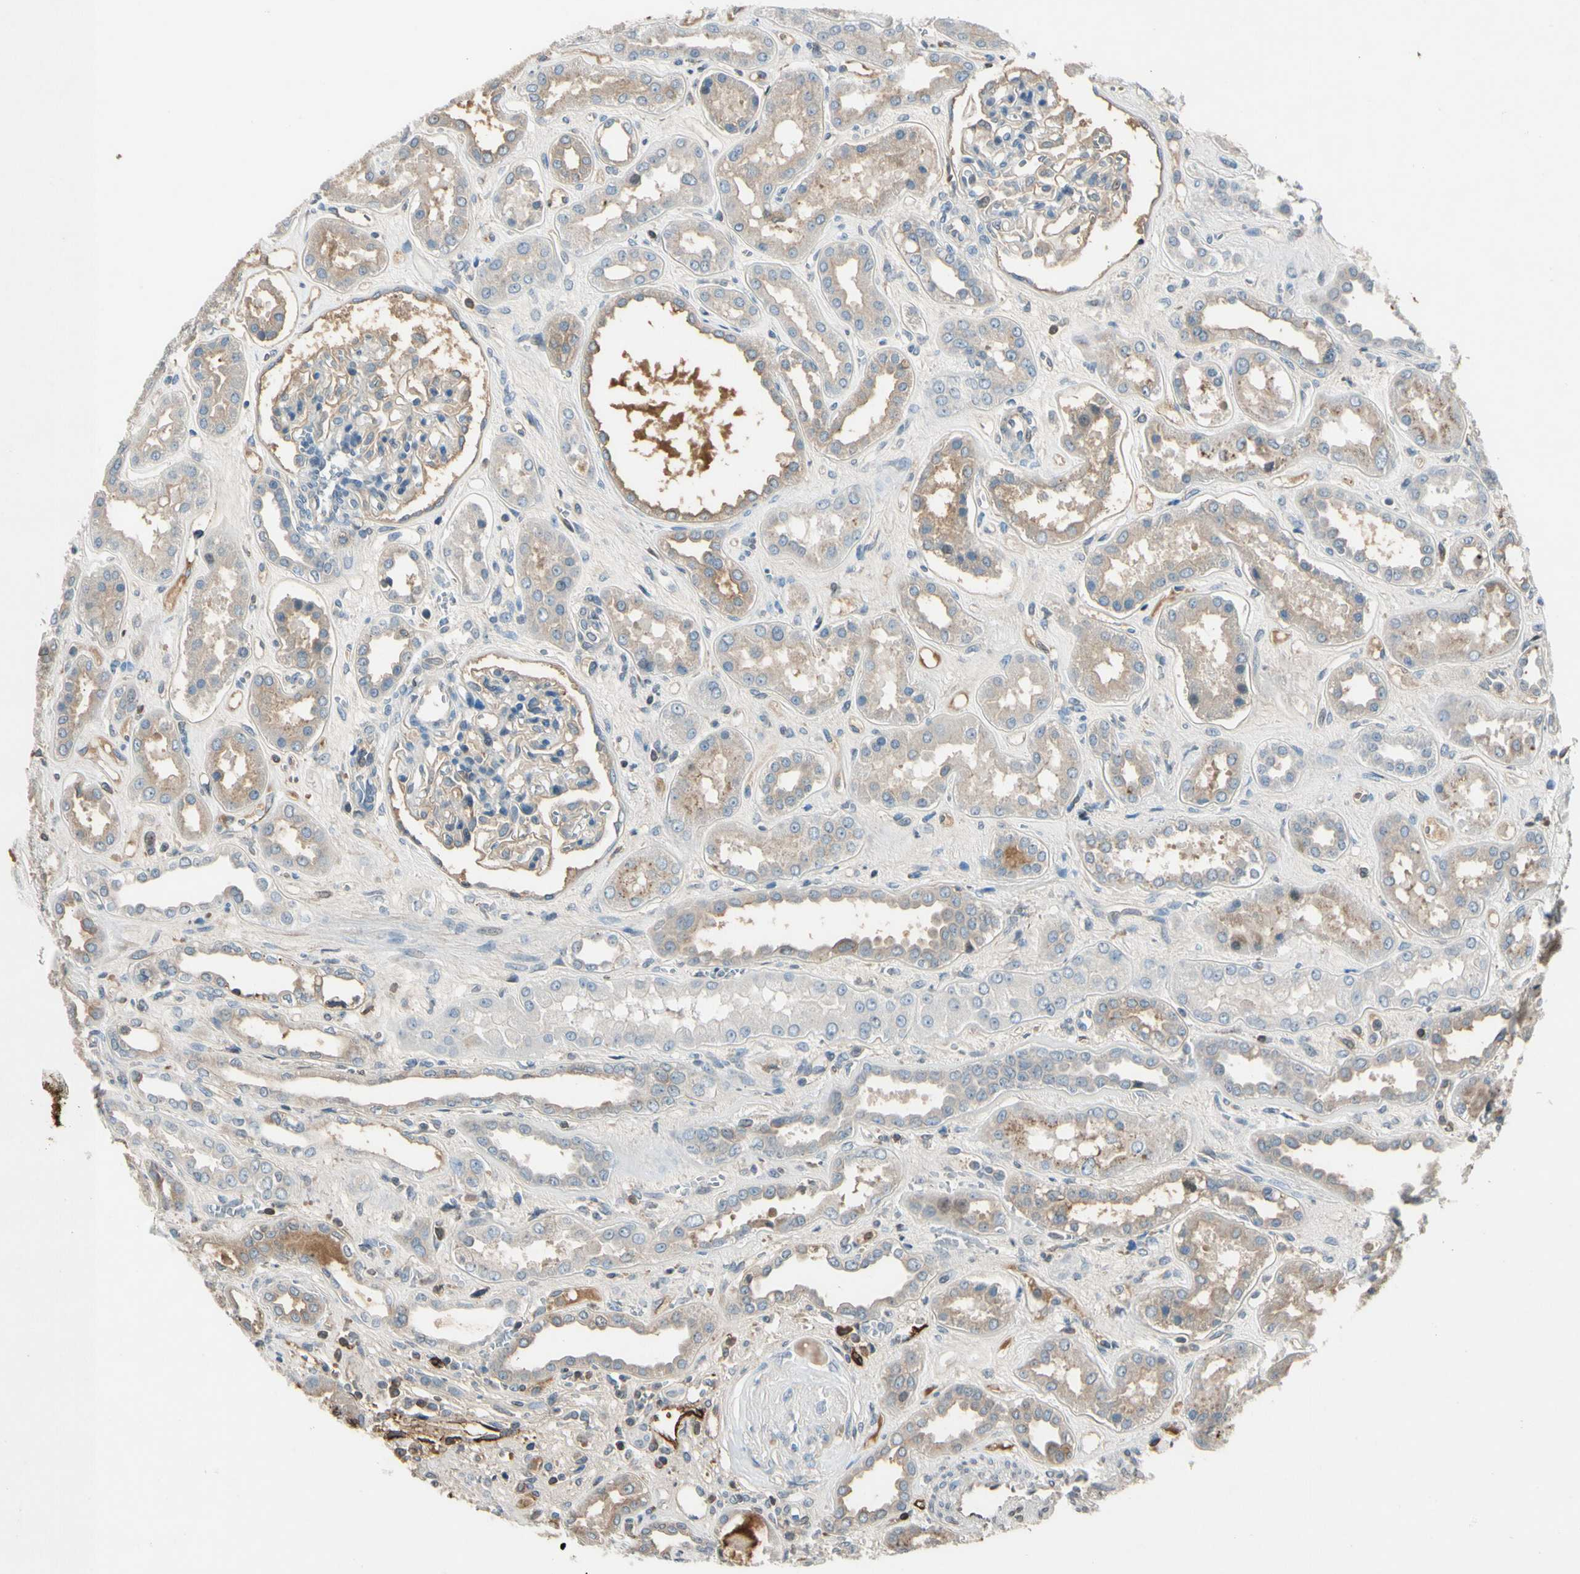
{"staining": {"intensity": "weak", "quantity": "<25%", "location": "cytoplasmic/membranous"}, "tissue": "kidney", "cell_type": "Cells in glomeruli", "image_type": "normal", "snomed": [{"axis": "morphology", "description": "Normal tissue, NOS"}, {"axis": "topography", "description": "Kidney"}], "caption": "IHC photomicrograph of benign kidney: kidney stained with DAB (3,3'-diaminobenzidine) displays no significant protein positivity in cells in glomeruli.", "gene": "PDPN", "patient": {"sex": "male", "age": 59}}